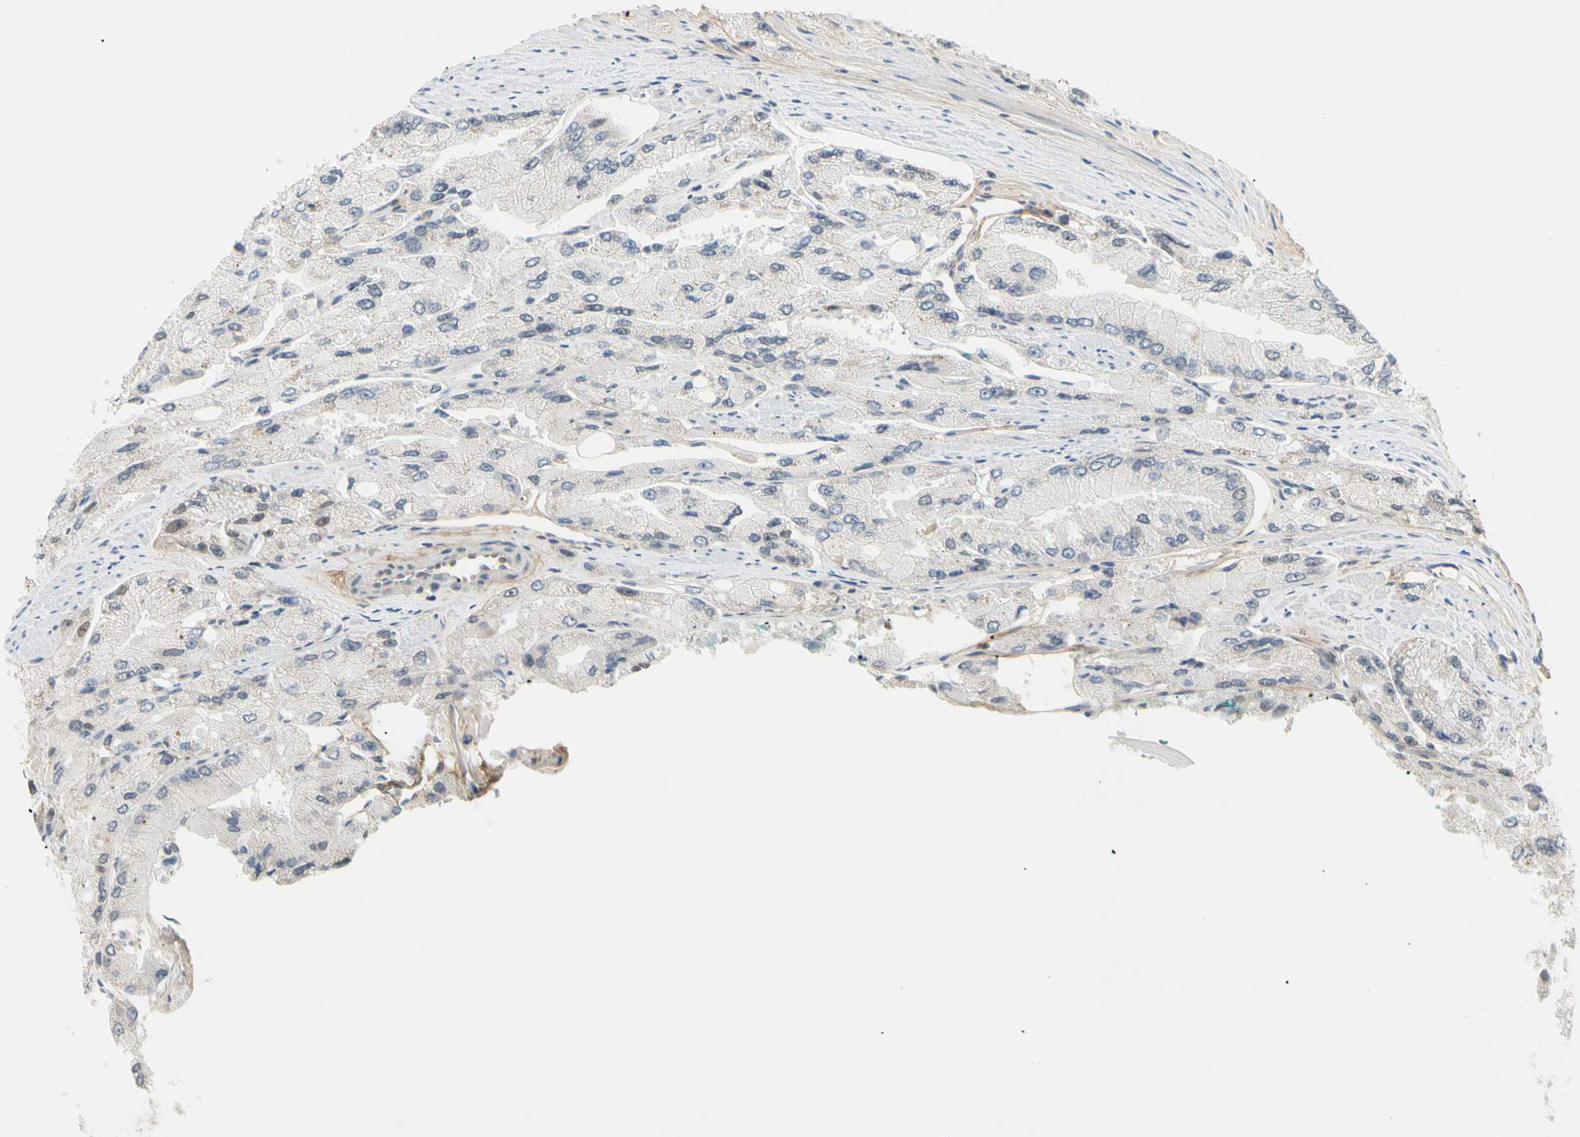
{"staining": {"intensity": "negative", "quantity": "none", "location": "none"}, "tissue": "prostate cancer", "cell_type": "Tumor cells", "image_type": "cancer", "snomed": [{"axis": "morphology", "description": "Adenocarcinoma, High grade"}, {"axis": "topography", "description": "Prostate"}], "caption": "This histopathology image is of prostate cancer (adenocarcinoma (high-grade)) stained with immunohistochemistry (IHC) to label a protein in brown with the nuclei are counter-stained blue. There is no staining in tumor cells.", "gene": "ASPN", "patient": {"sex": "male", "age": 58}}